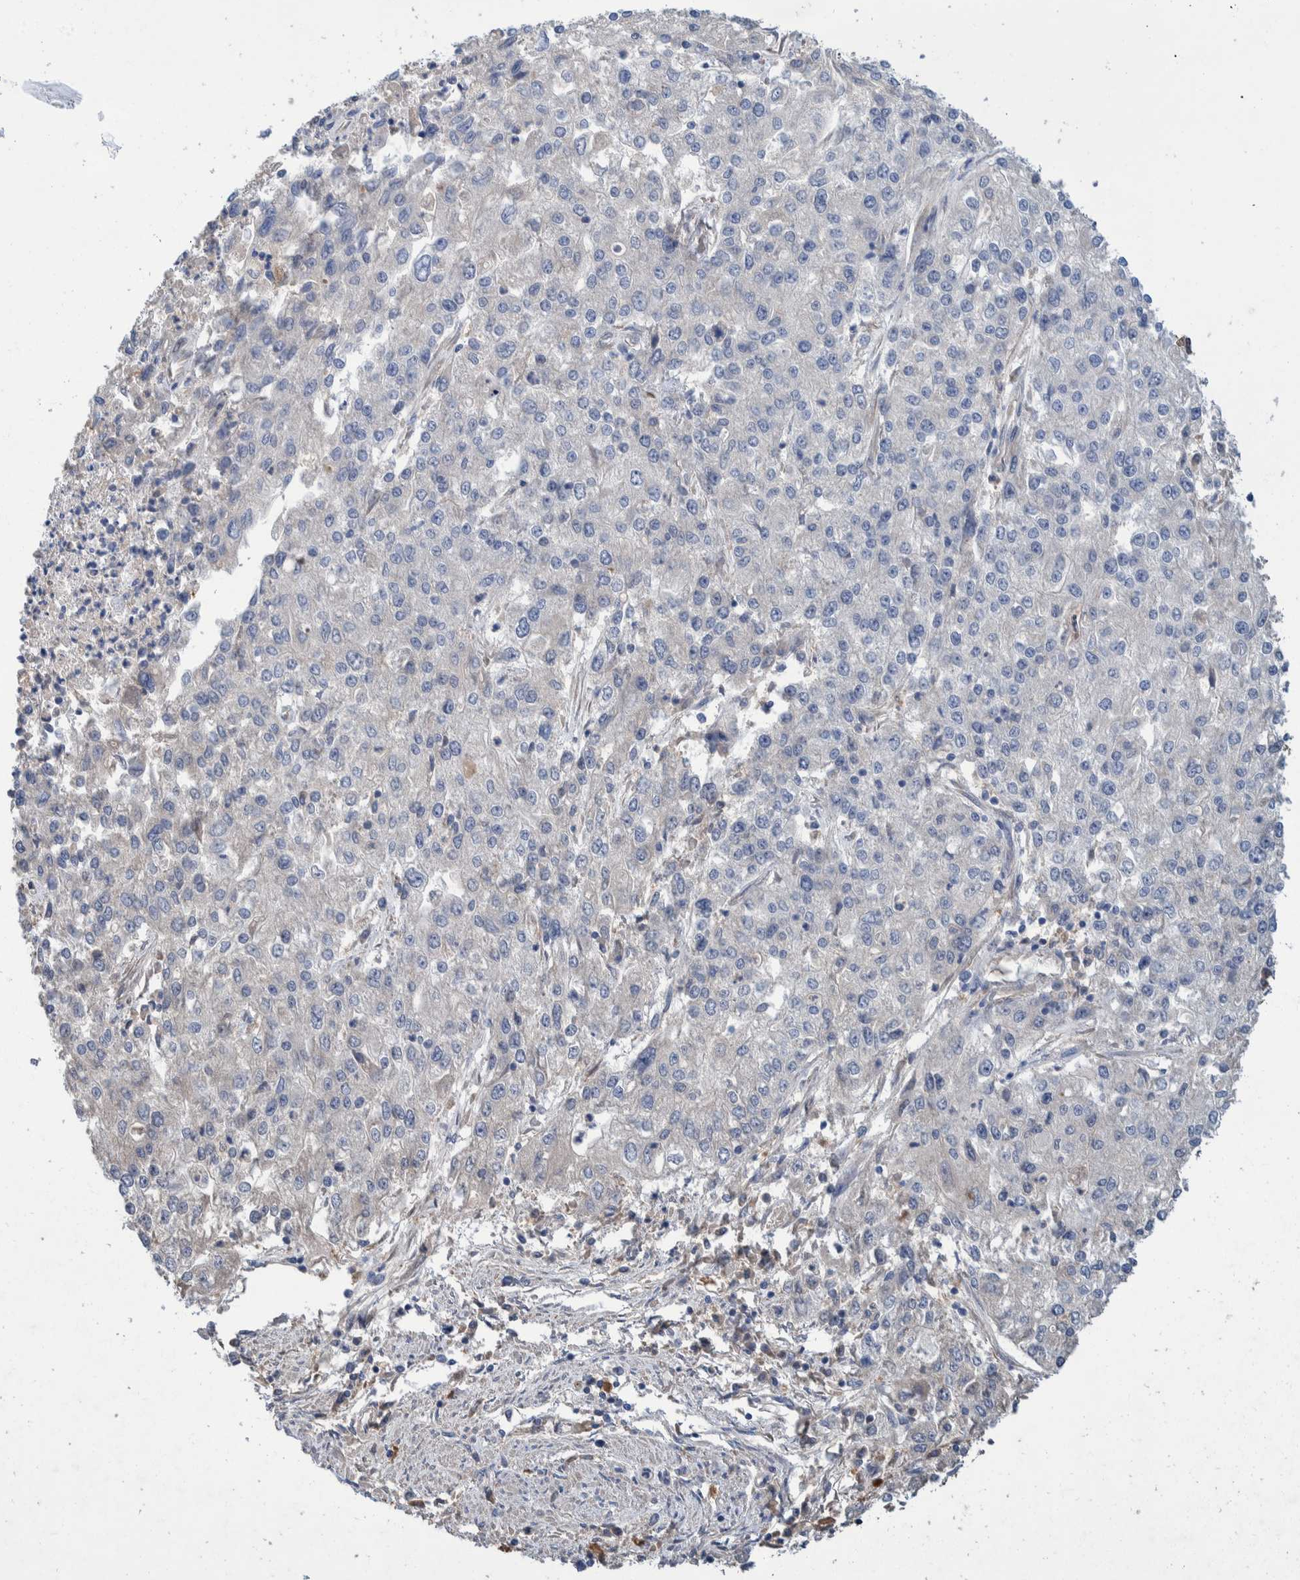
{"staining": {"intensity": "negative", "quantity": "none", "location": "none"}, "tissue": "endometrial cancer", "cell_type": "Tumor cells", "image_type": "cancer", "snomed": [{"axis": "morphology", "description": "Adenocarcinoma, NOS"}, {"axis": "topography", "description": "Endometrium"}], "caption": "Immunohistochemistry histopathology image of endometrial cancer (adenocarcinoma) stained for a protein (brown), which exhibits no expression in tumor cells. (DAB immunohistochemistry (IHC) visualized using brightfield microscopy, high magnification).", "gene": "PLPBP", "patient": {"sex": "female", "age": 49}}